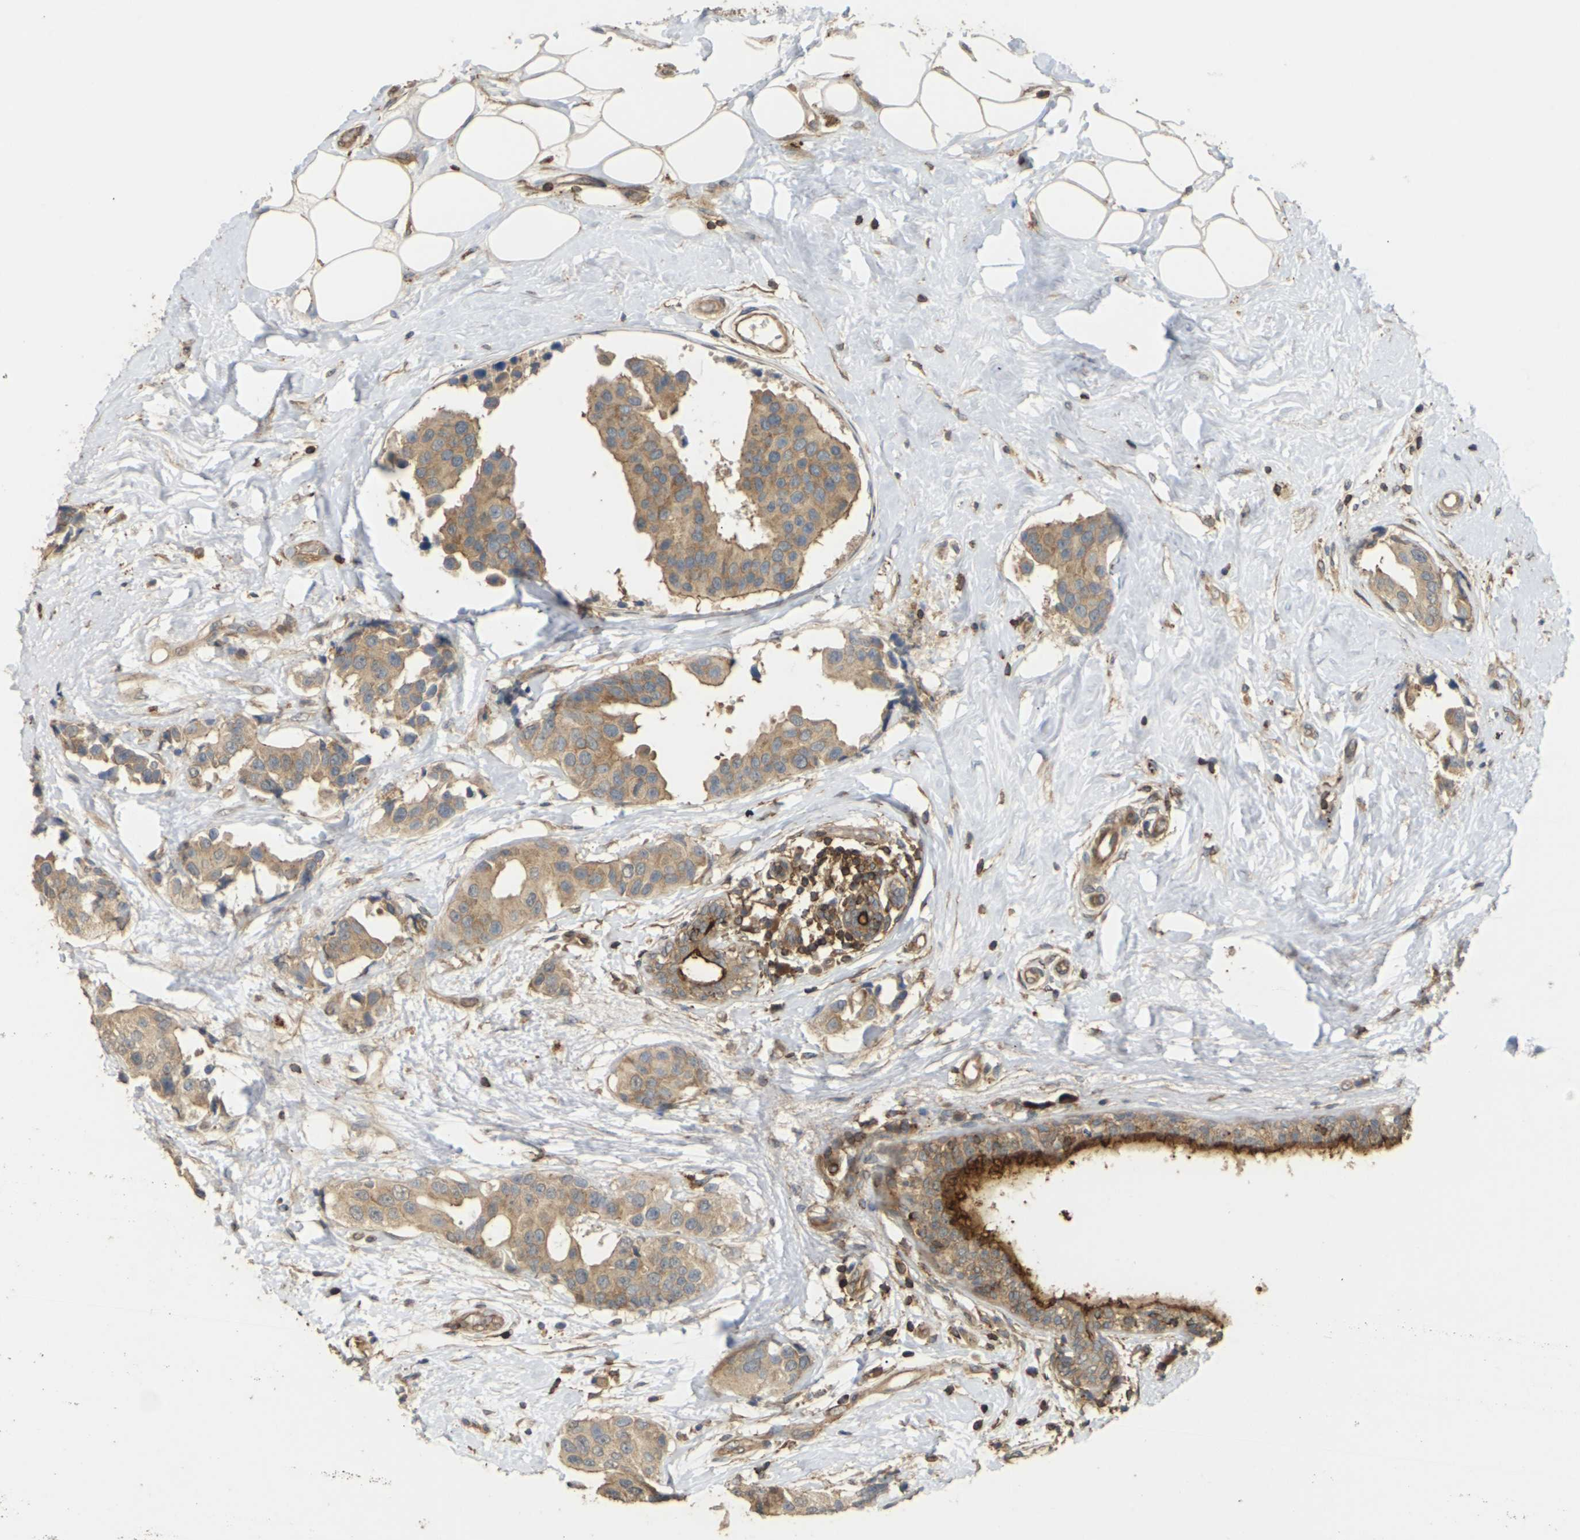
{"staining": {"intensity": "moderate", "quantity": ">75%", "location": "cytoplasmic/membranous"}, "tissue": "breast cancer", "cell_type": "Tumor cells", "image_type": "cancer", "snomed": [{"axis": "morphology", "description": "Normal tissue, NOS"}, {"axis": "morphology", "description": "Duct carcinoma"}, {"axis": "topography", "description": "Breast"}], "caption": "Protein expression analysis of human breast invasive ductal carcinoma reveals moderate cytoplasmic/membranous positivity in approximately >75% of tumor cells.", "gene": "KSR1", "patient": {"sex": "female", "age": 39}}